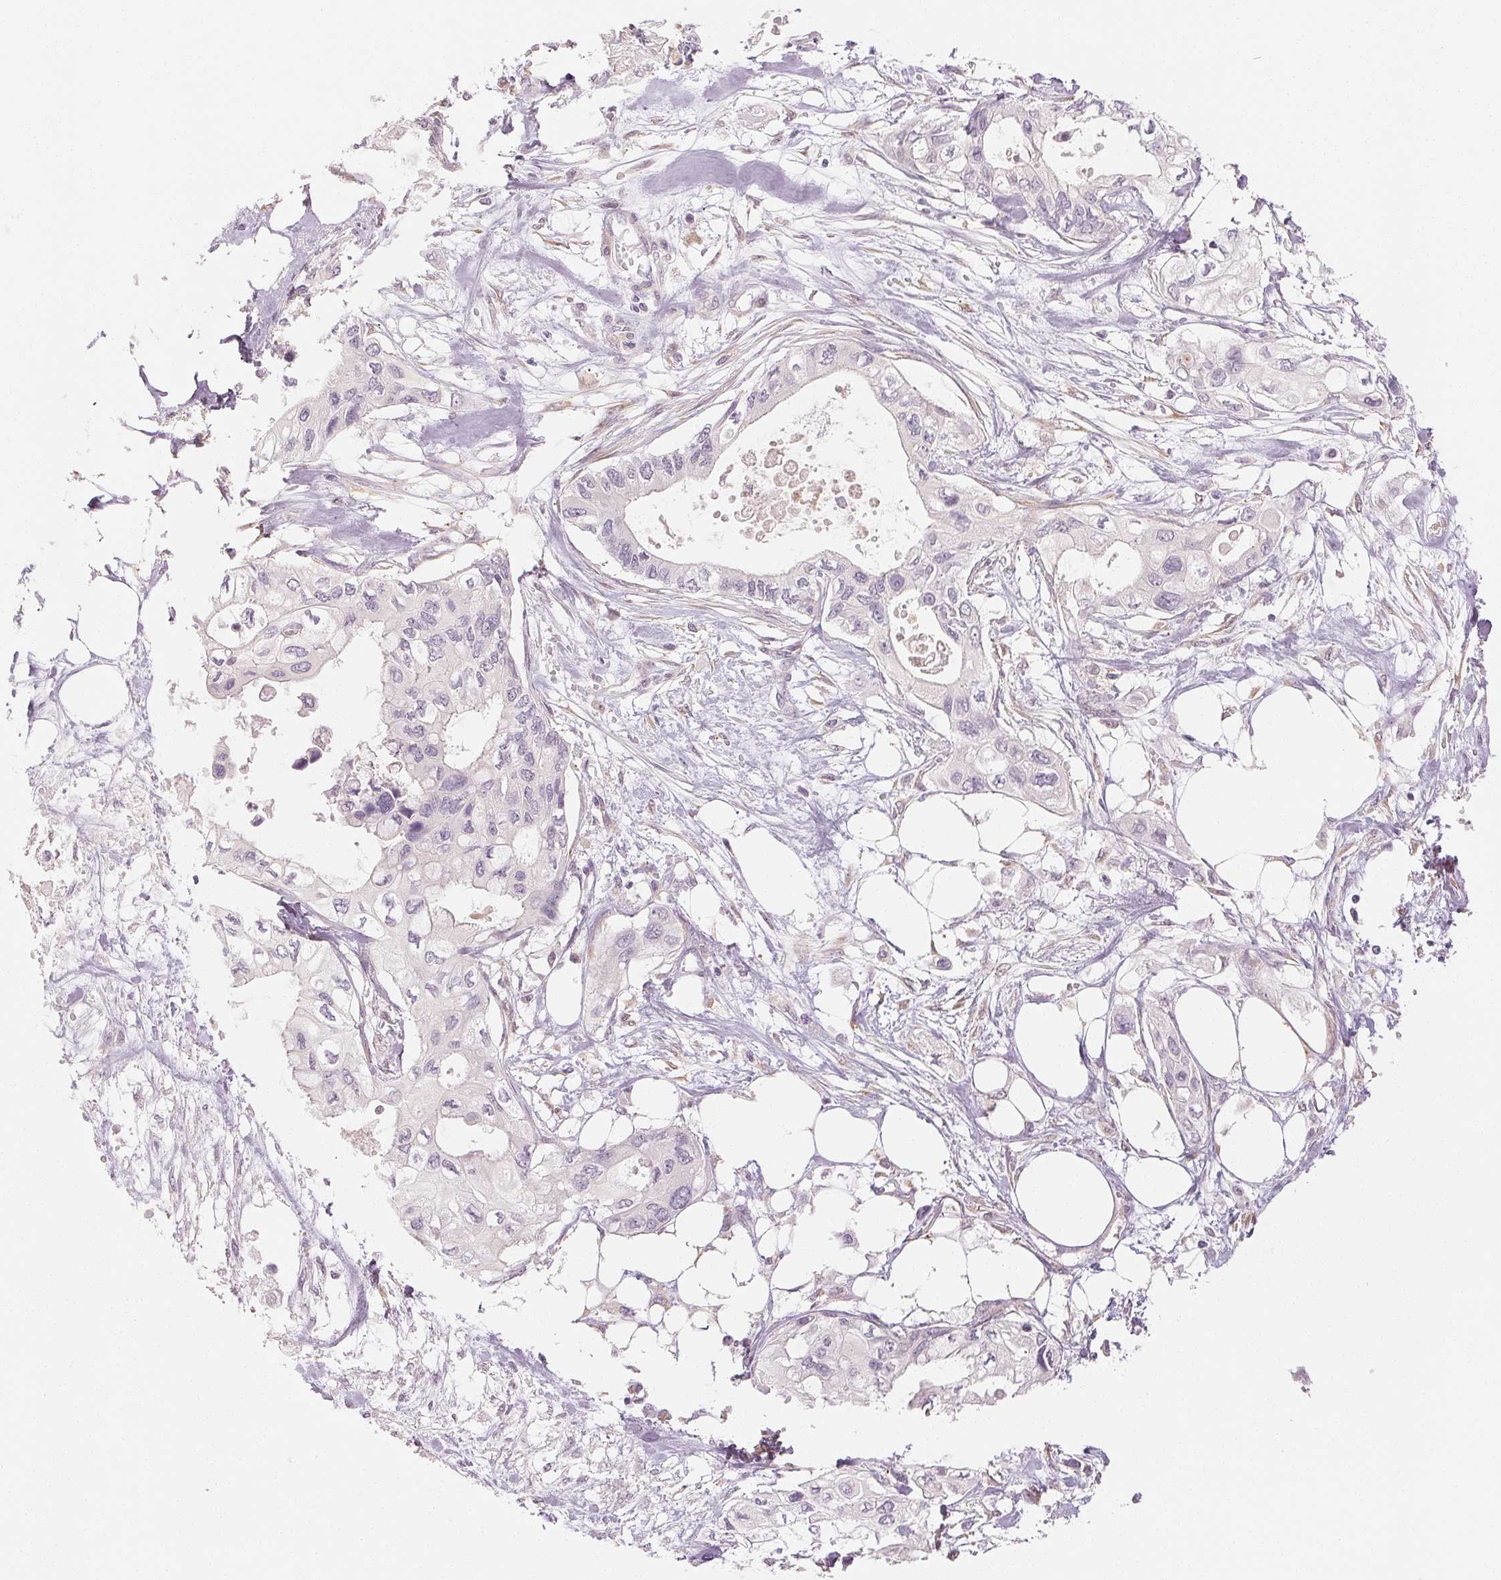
{"staining": {"intensity": "negative", "quantity": "none", "location": "none"}, "tissue": "pancreatic cancer", "cell_type": "Tumor cells", "image_type": "cancer", "snomed": [{"axis": "morphology", "description": "Adenocarcinoma, NOS"}, {"axis": "topography", "description": "Pancreas"}], "caption": "Tumor cells are negative for protein expression in human pancreatic cancer (adenocarcinoma). (DAB (3,3'-diaminobenzidine) immunohistochemistry (IHC), high magnification).", "gene": "MAP1LC3A", "patient": {"sex": "female", "age": 63}}